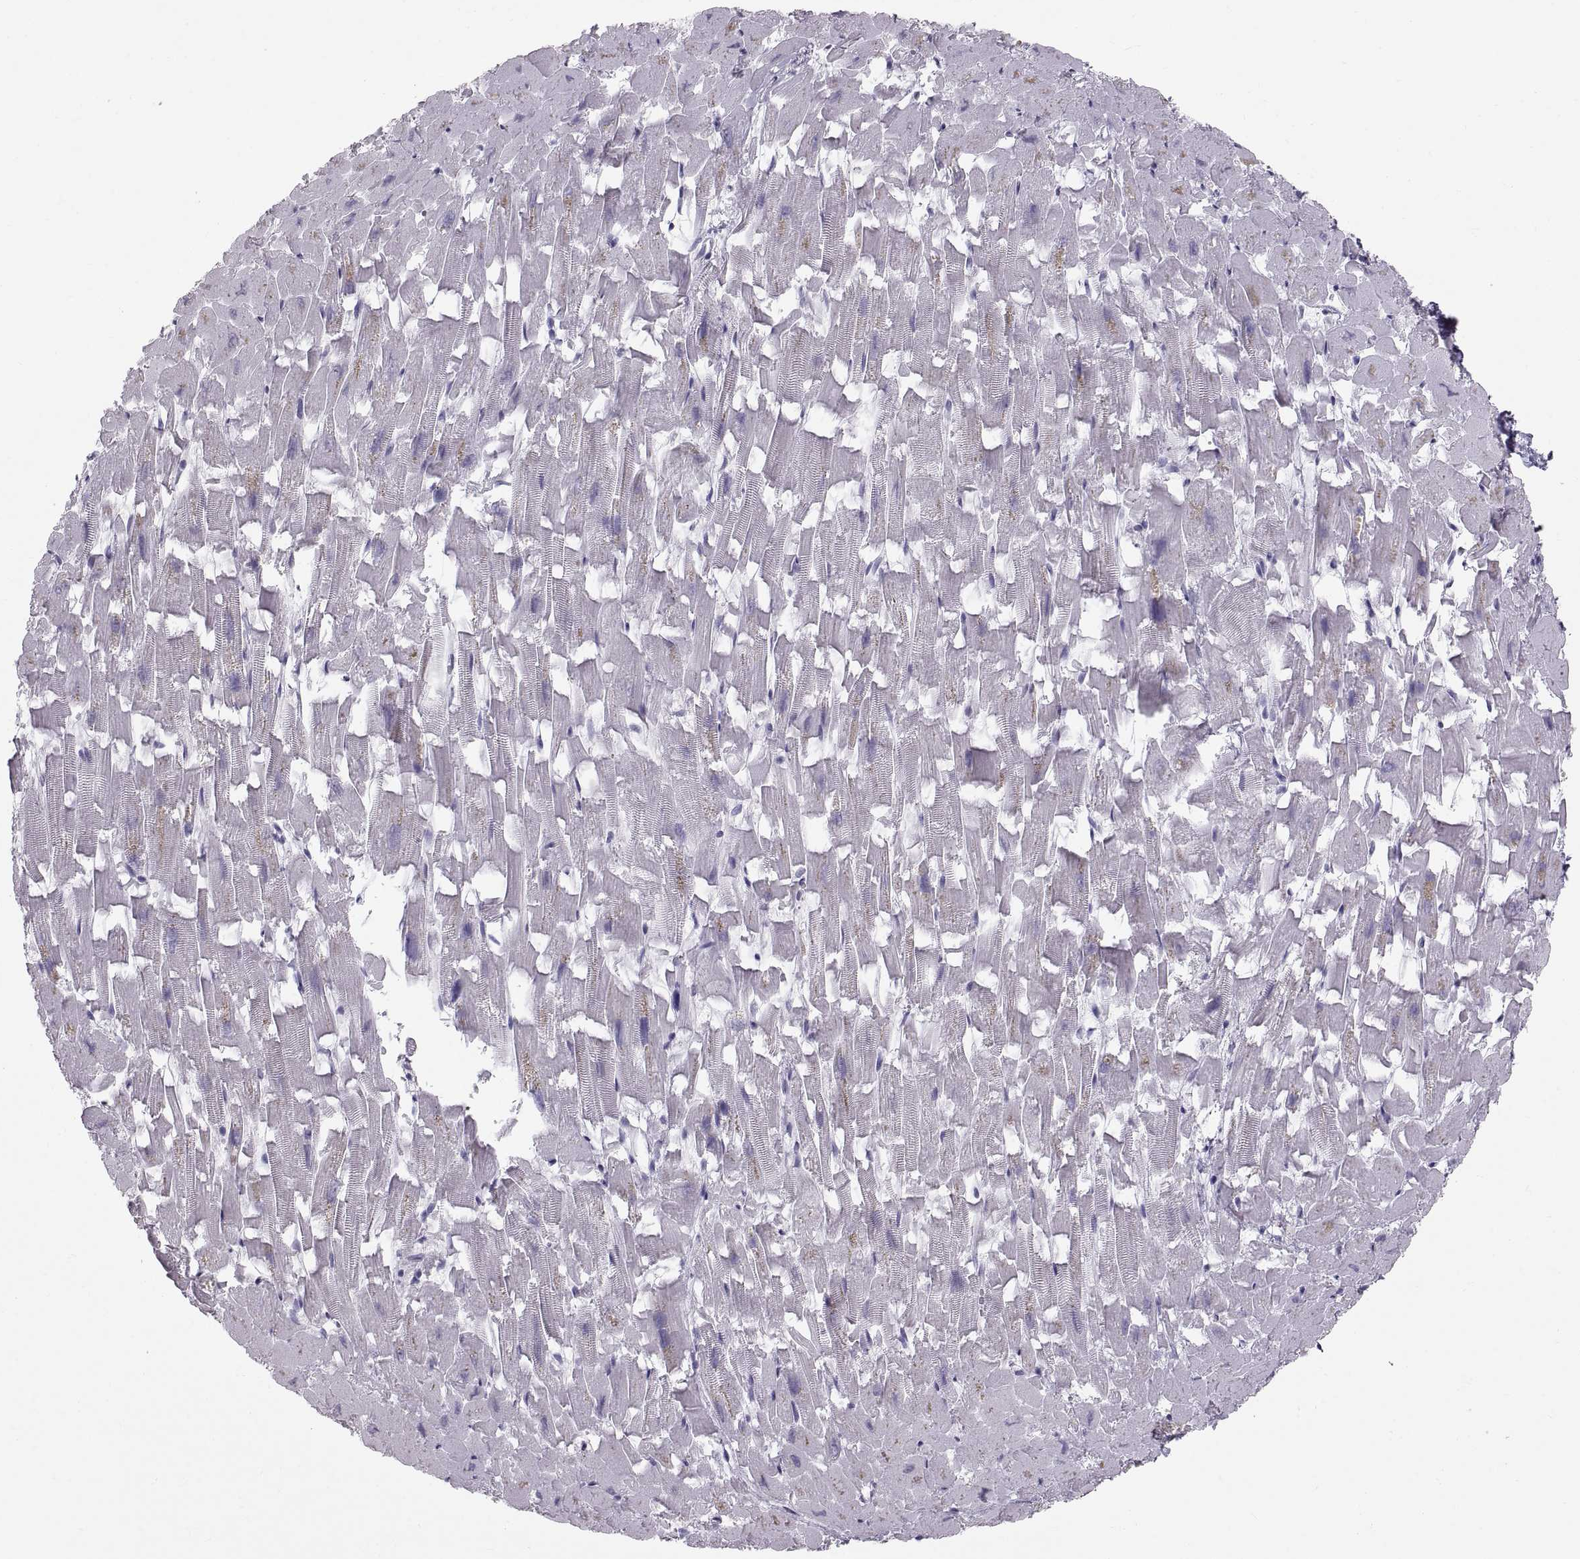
{"staining": {"intensity": "negative", "quantity": "none", "location": "none"}, "tissue": "heart muscle", "cell_type": "Cardiomyocytes", "image_type": "normal", "snomed": [{"axis": "morphology", "description": "Normal tissue, NOS"}, {"axis": "topography", "description": "Heart"}], "caption": "Image shows no significant protein positivity in cardiomyocytes of unremarkable heart muscle. (DAB immunohistochemistry (IHC) with hematoxylin counter stain).", "gene": "SPACDR", "patient": {"sex": "female", "age": 64}}